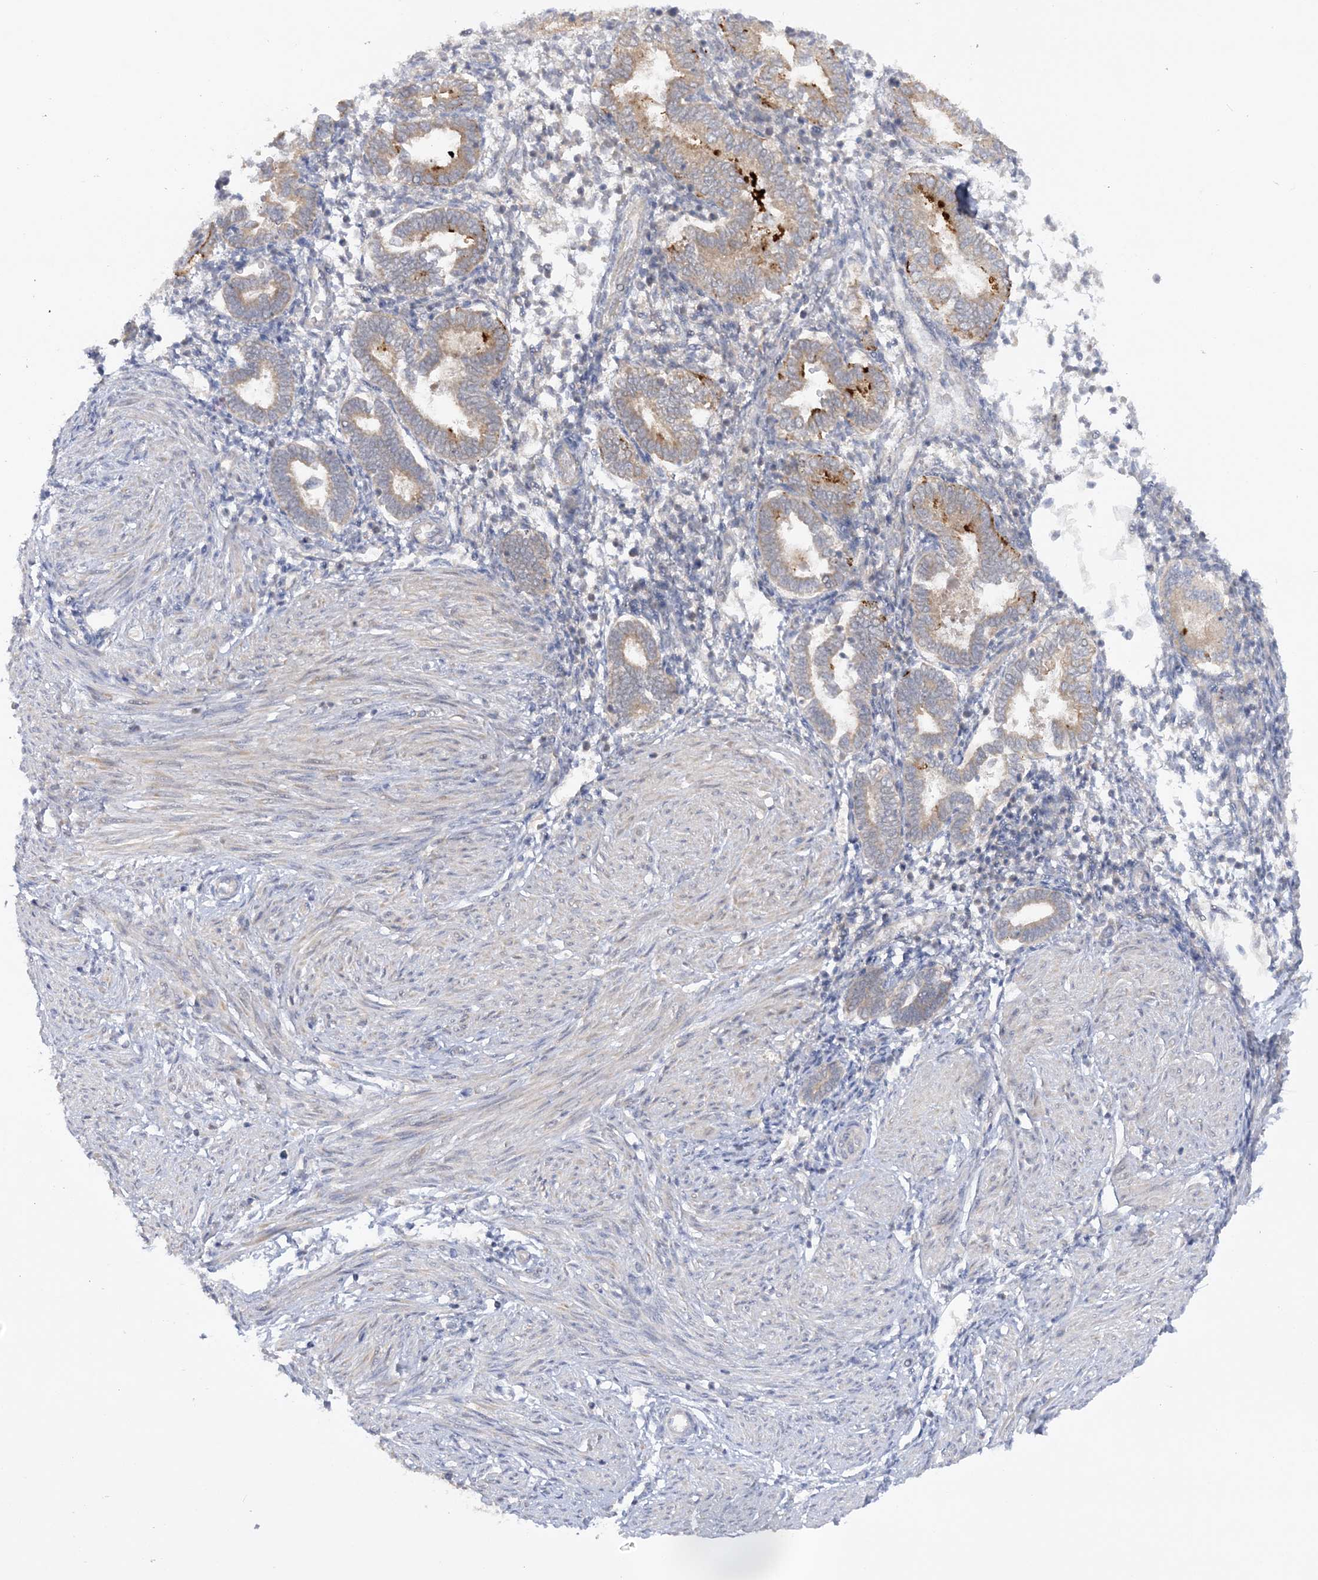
{"staining": {"intensity": "negative", "quantity": "none", "location": "none"}, "tissue": "endometrium", "cell_type": "Cells in endometrial stroma", "image_type": "normal", "snomed": [{"axis": "morphology", "description": "Normal tissue, NOS"}, {"axis": "topography", "description": "Endometrium"}], "caption": "Protein analysis of unremarkable endometrium demonstrates no significant expression in cells in endometrial stroma.", "gene": "MMADHC", "patient": {"sex": "female", "age": 53}}